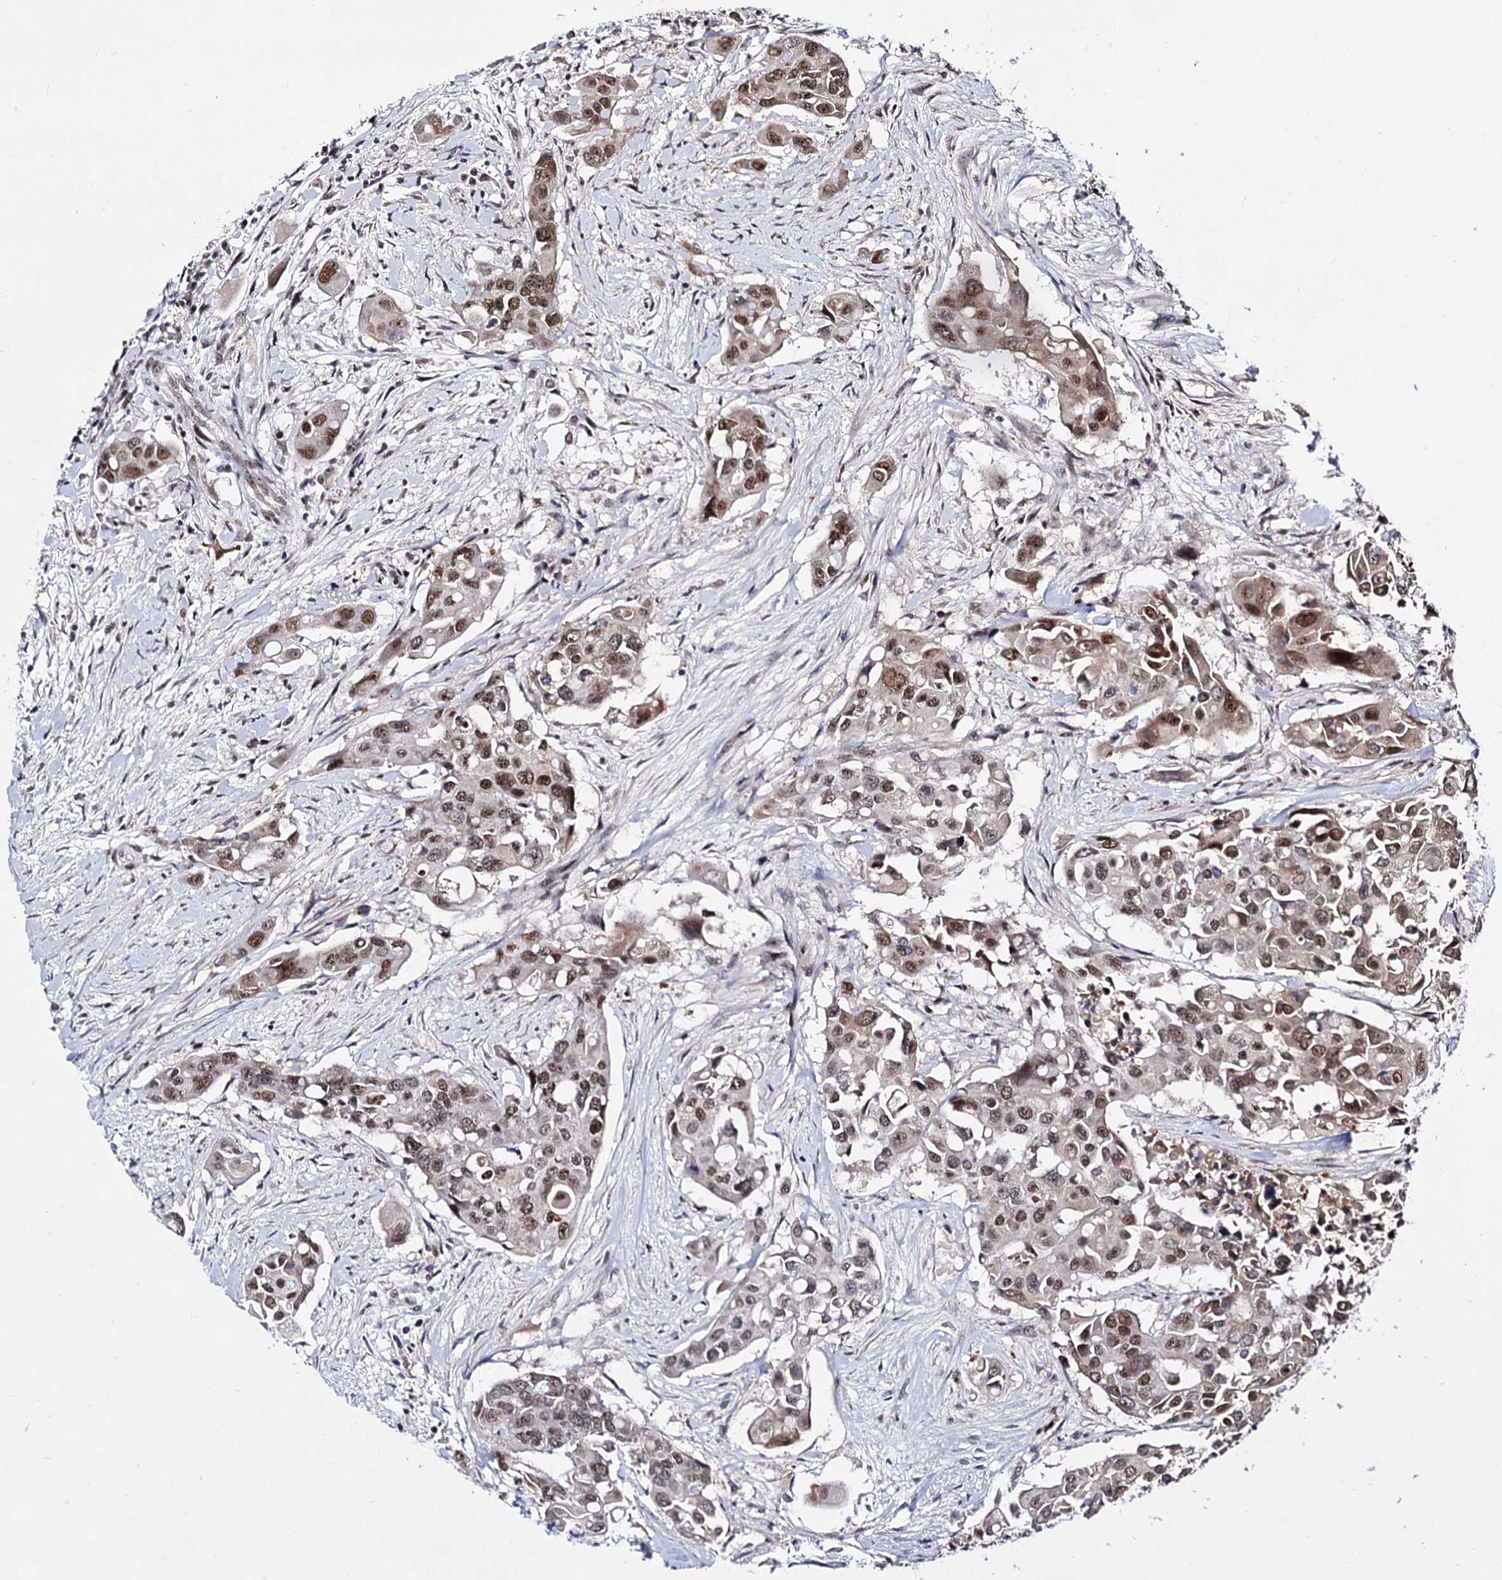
{"staining": {"intensity": "moderate", "quantity": ">75%", "location": "nuclear"}, "tissue": "colorectal cancer", "cell_type": "Tumor cells", "image_type": "cancer", "snomed": [{"axis": "morphology", "description": "Adenocarcinoma, NOS"}, {"axis": "topography", "description": "Colon"}], "caption": "Colorectal cancer (adenocarcinoma) tissue displays moderate nuclear positivity in approximately >75% of tumor cells", "gene": "EXOSC10", "patient": {"sex": "male", "age": 77}}